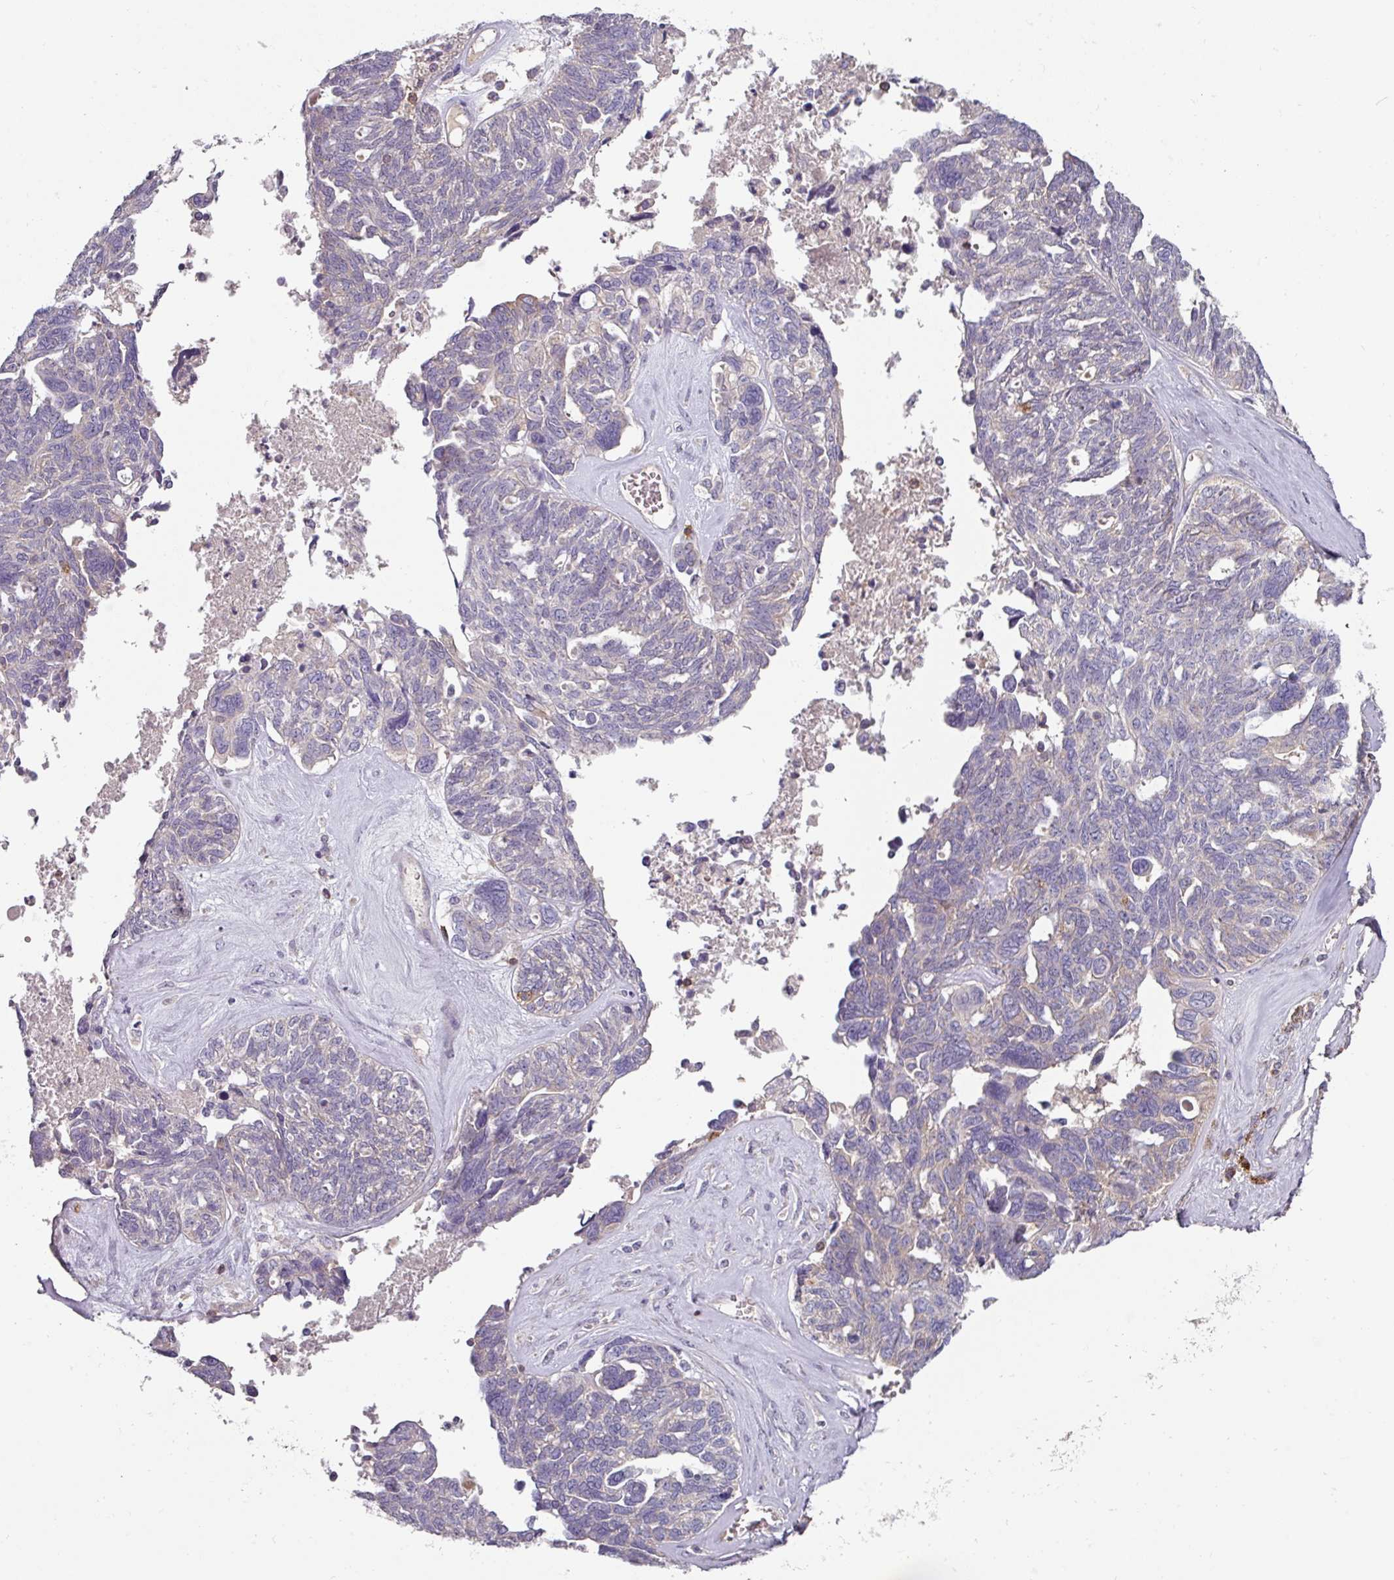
{"staining": {"intensity": "negative", "quantity": "none", "location": "none"}, "tissue": "ovarian cancer", "cell_type": "Tumor cells", "image_type": "cancer", "snomed": [{"axis": "morphology", "description": "Cystadenocarcinoma, serous, NOS"}, {"axis": "topography", "description": "Ovary"}], "caption": "Immunohistochemical staining of ovarian serous cystadenocarcinoma demonstrates no significant expression in tumor cells.", "gene": "CD3G", "patient": {"sex": "female", "age": 79}}